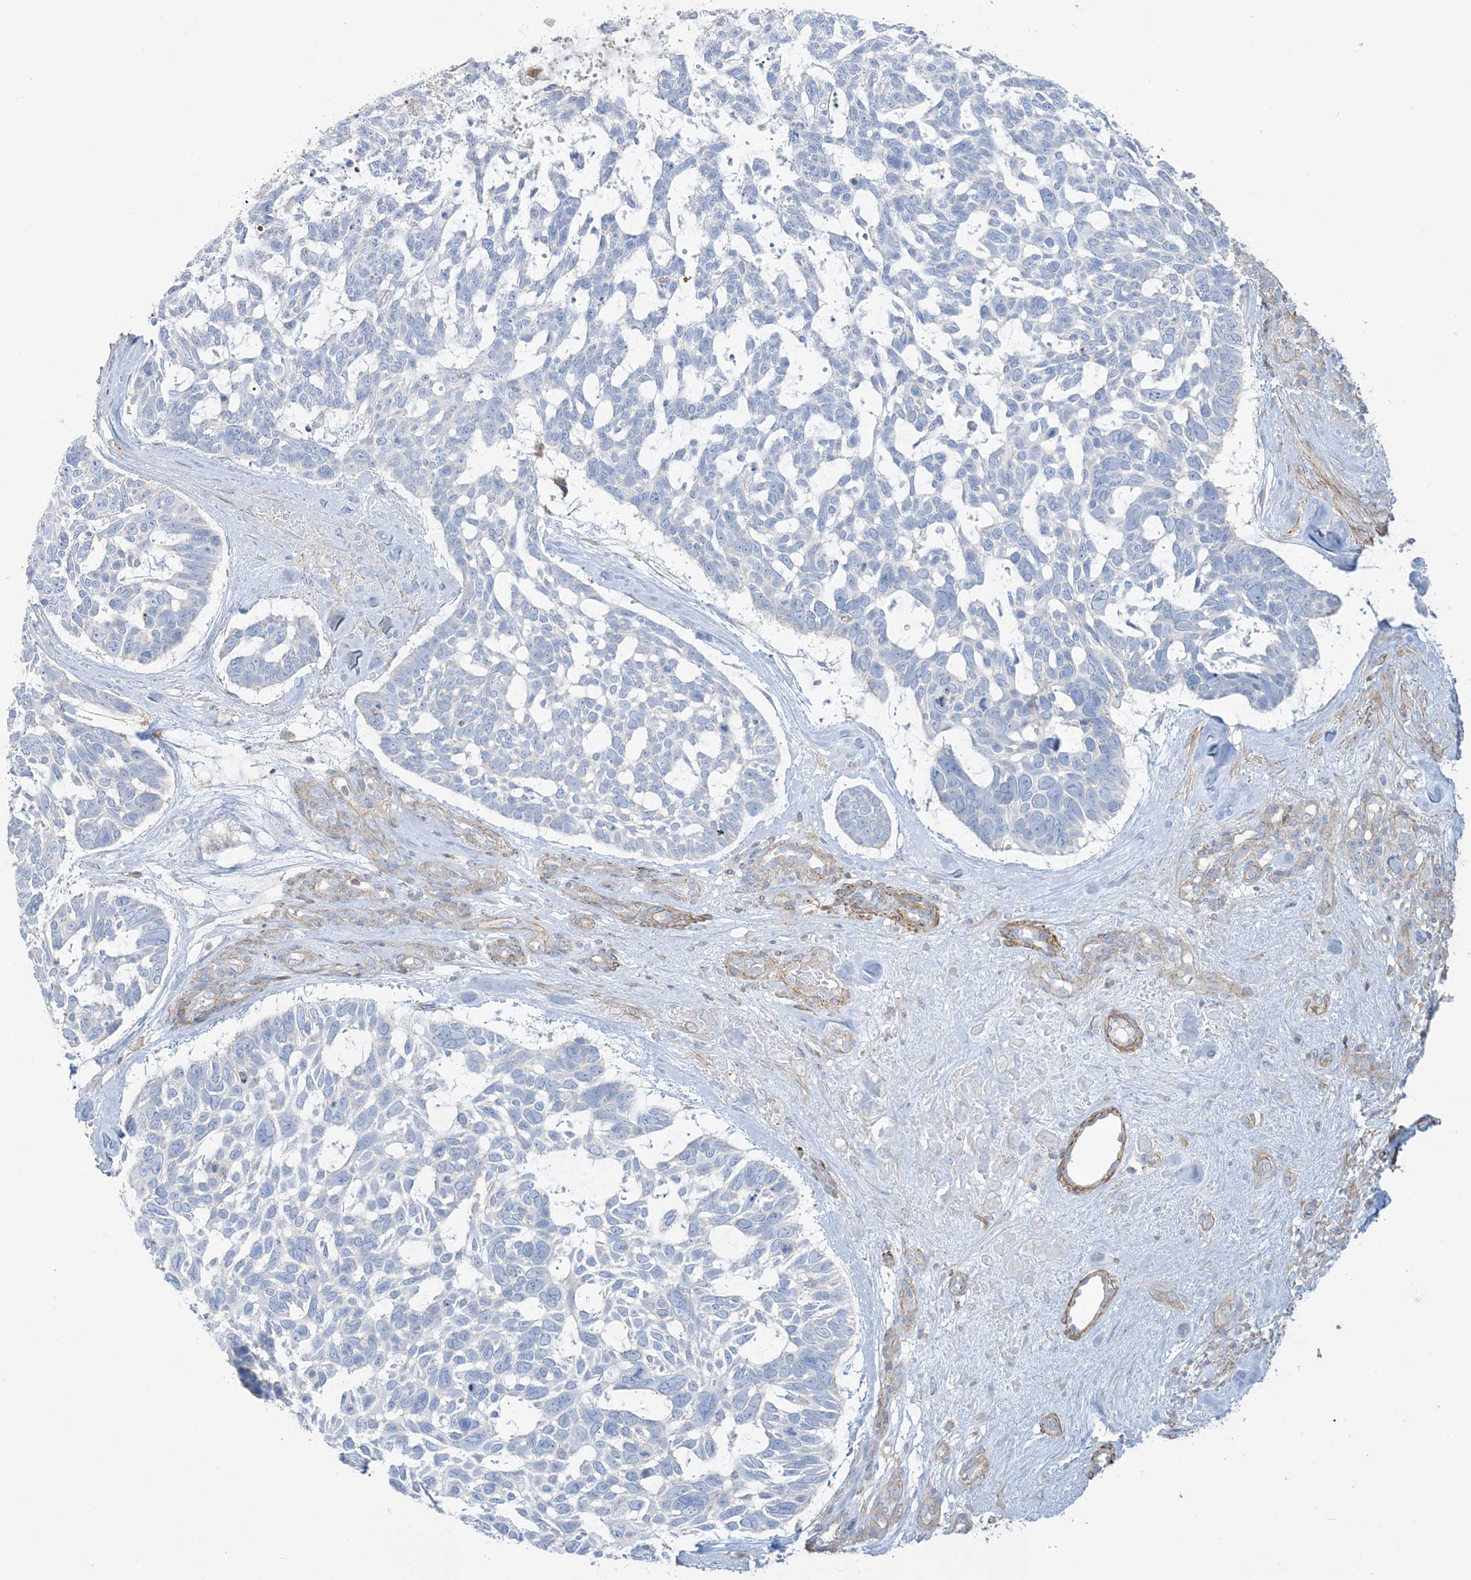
{"staining": {"intensity": "negative", "quantity": "none", "location": "none"}, "tissue": "skin cancer", "cell_type": "Tumor cells", "image_type": "cancer", "snomed": [{"axis": "morphology", "description": "Basal cell carcinoma"}, {"axis": "topography", "description": "Skin"}], "caption": "Skin cancer stained for a protein using immunohistochemistry (IHC) demonstrates no expression tumor cells.", "gene": "GTF3C2", "patient": {"sex": "male", "age": 88}}